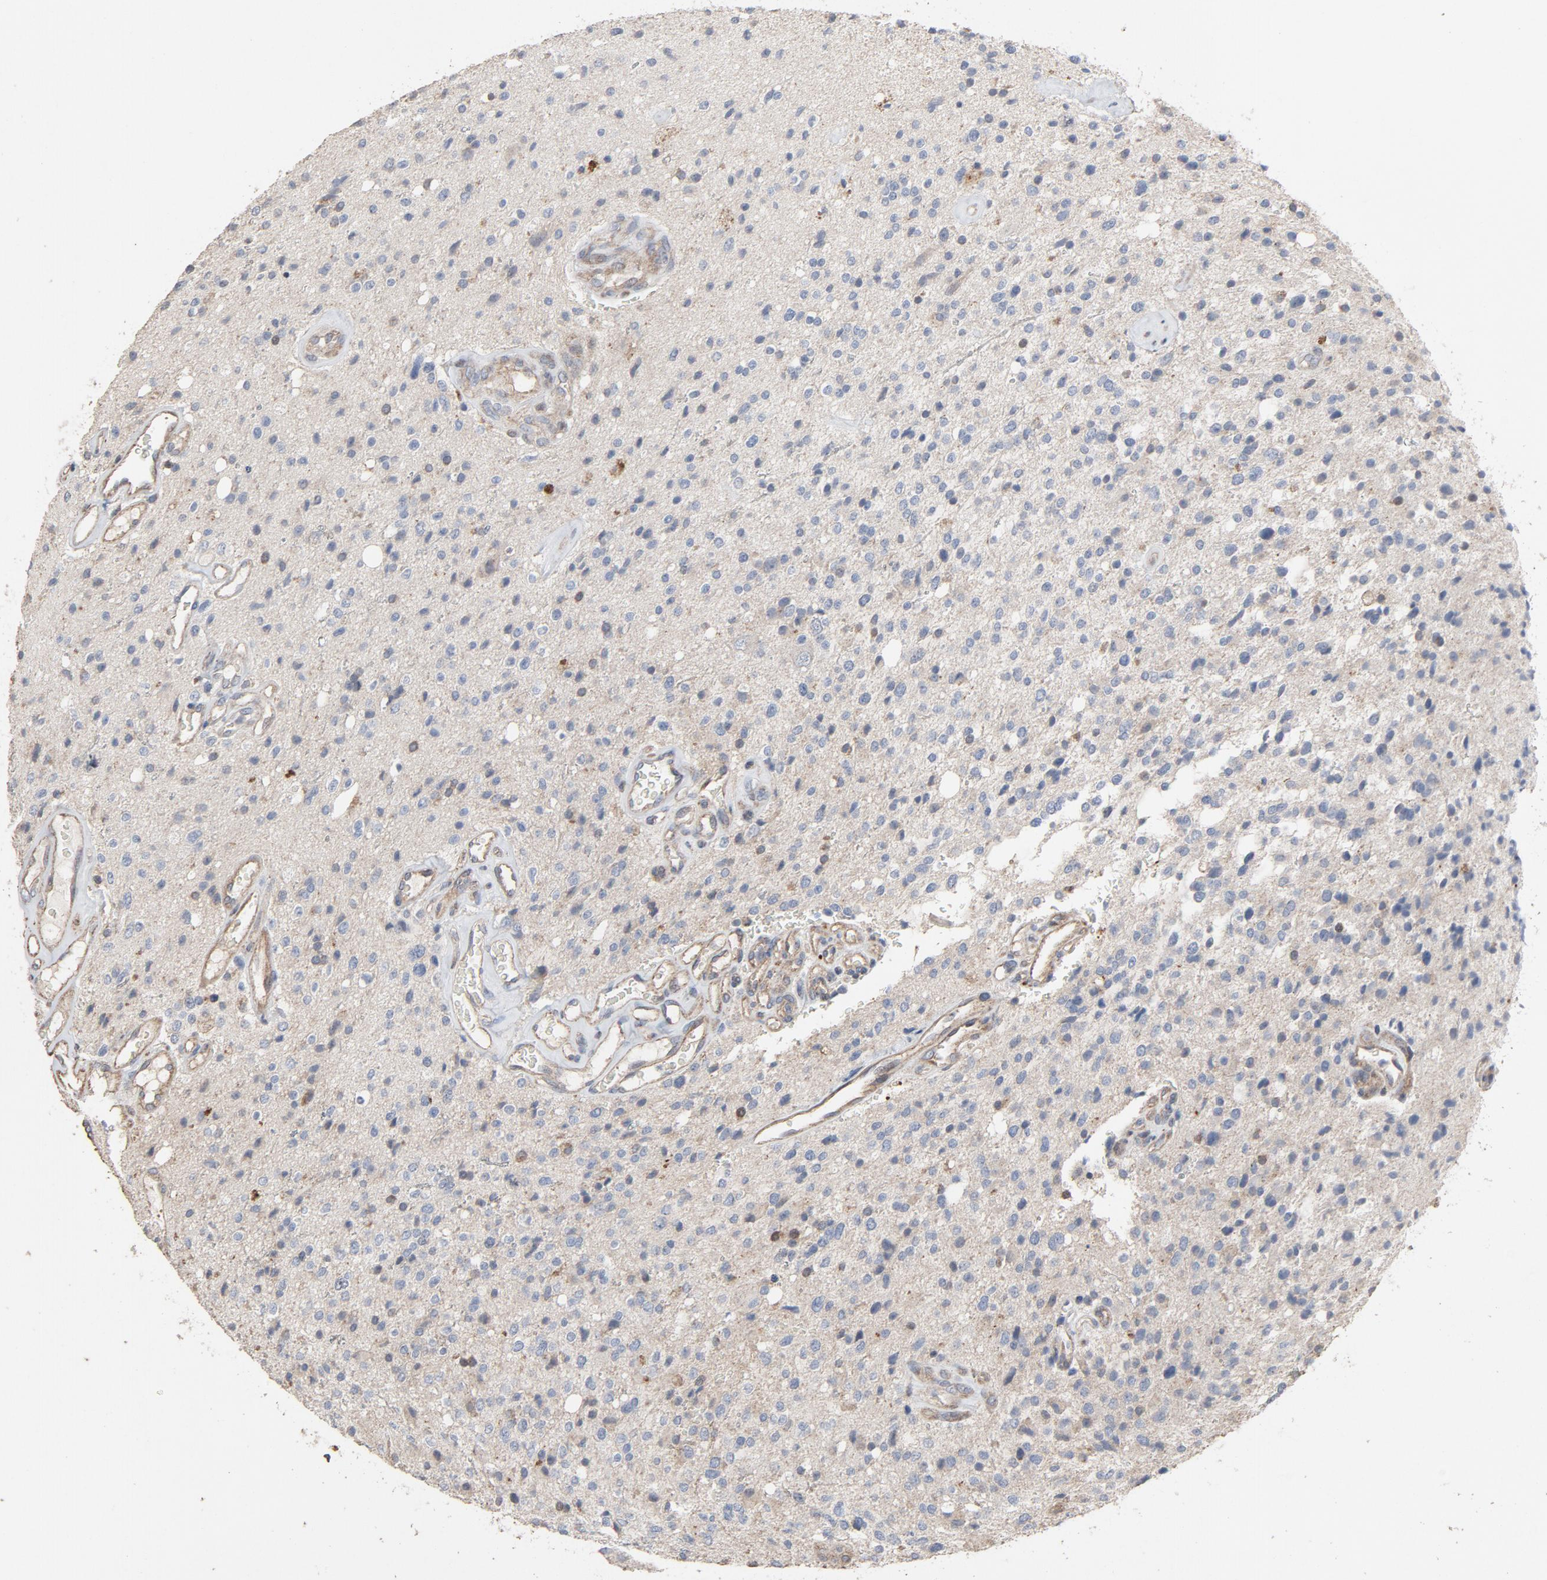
{"staining": {"intensity": "weak", "quantity": "<25%", "location": "cytoplasmic/membranous,nuclear"}, "tissue": "glioma", "cell_type": "Tumor cells", "image_type": "cancer", "snomed": [{"axis": "morphology", "description": "Glioma, malignant, High grade"}, {"axis": "topography", "description": "Brain"}], "caption": "An image of high-grade glioma (malignant) stained for a protein displays no brown staining in tumor cells. The staining is performed using DAB (3,3'-diaminobenzidine) brown chromogen with nuclei counter-stained in using hematoxylin.", "gene": "CDK6", "patient": {"sex": "male", "age": 47}}